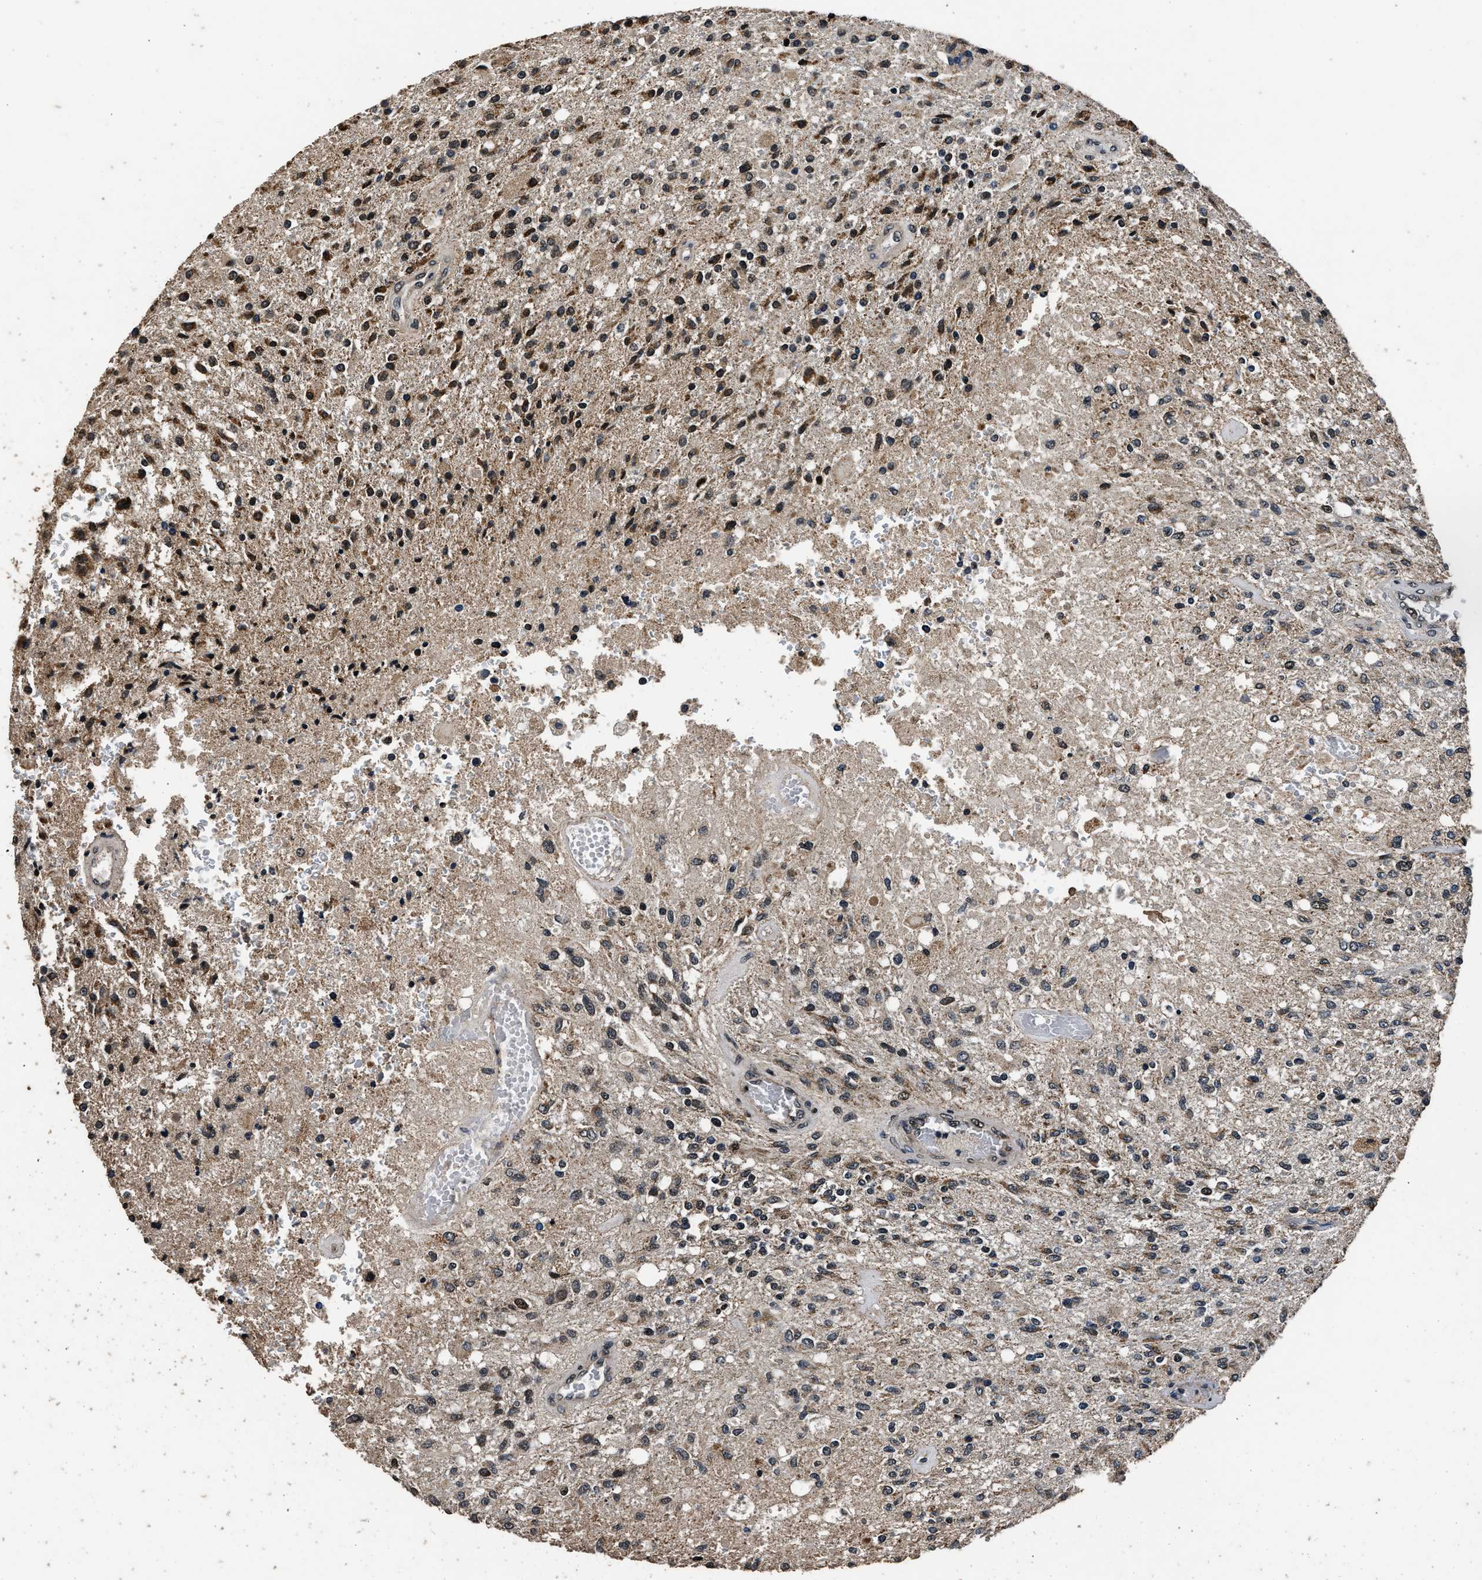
{"staining": {"intensity": "moderate", "quantity": ">75%", "location": "cytoplasmic/membranous"}, "tissue": "glioma", "cell_type": "Tumor cells", "image_type": "cancer", "snomed": [{"axis": "morphology", "description": "Normal tissue, NOS"}, {"axis": "morphology", "description": "Glioma, malignant, High grade"}, {"axis": "topography", "description": "Cerebral cortex"}], "caption": "IHC image of human malignant glioma (high-grade) stained for a protein (brown), which displays medium levels of moderate cytoplasmic/membranous expression in about >75% of tumor cells.", "gene": "CSTF1", "patient": {"sex": "male", "age": 77}}